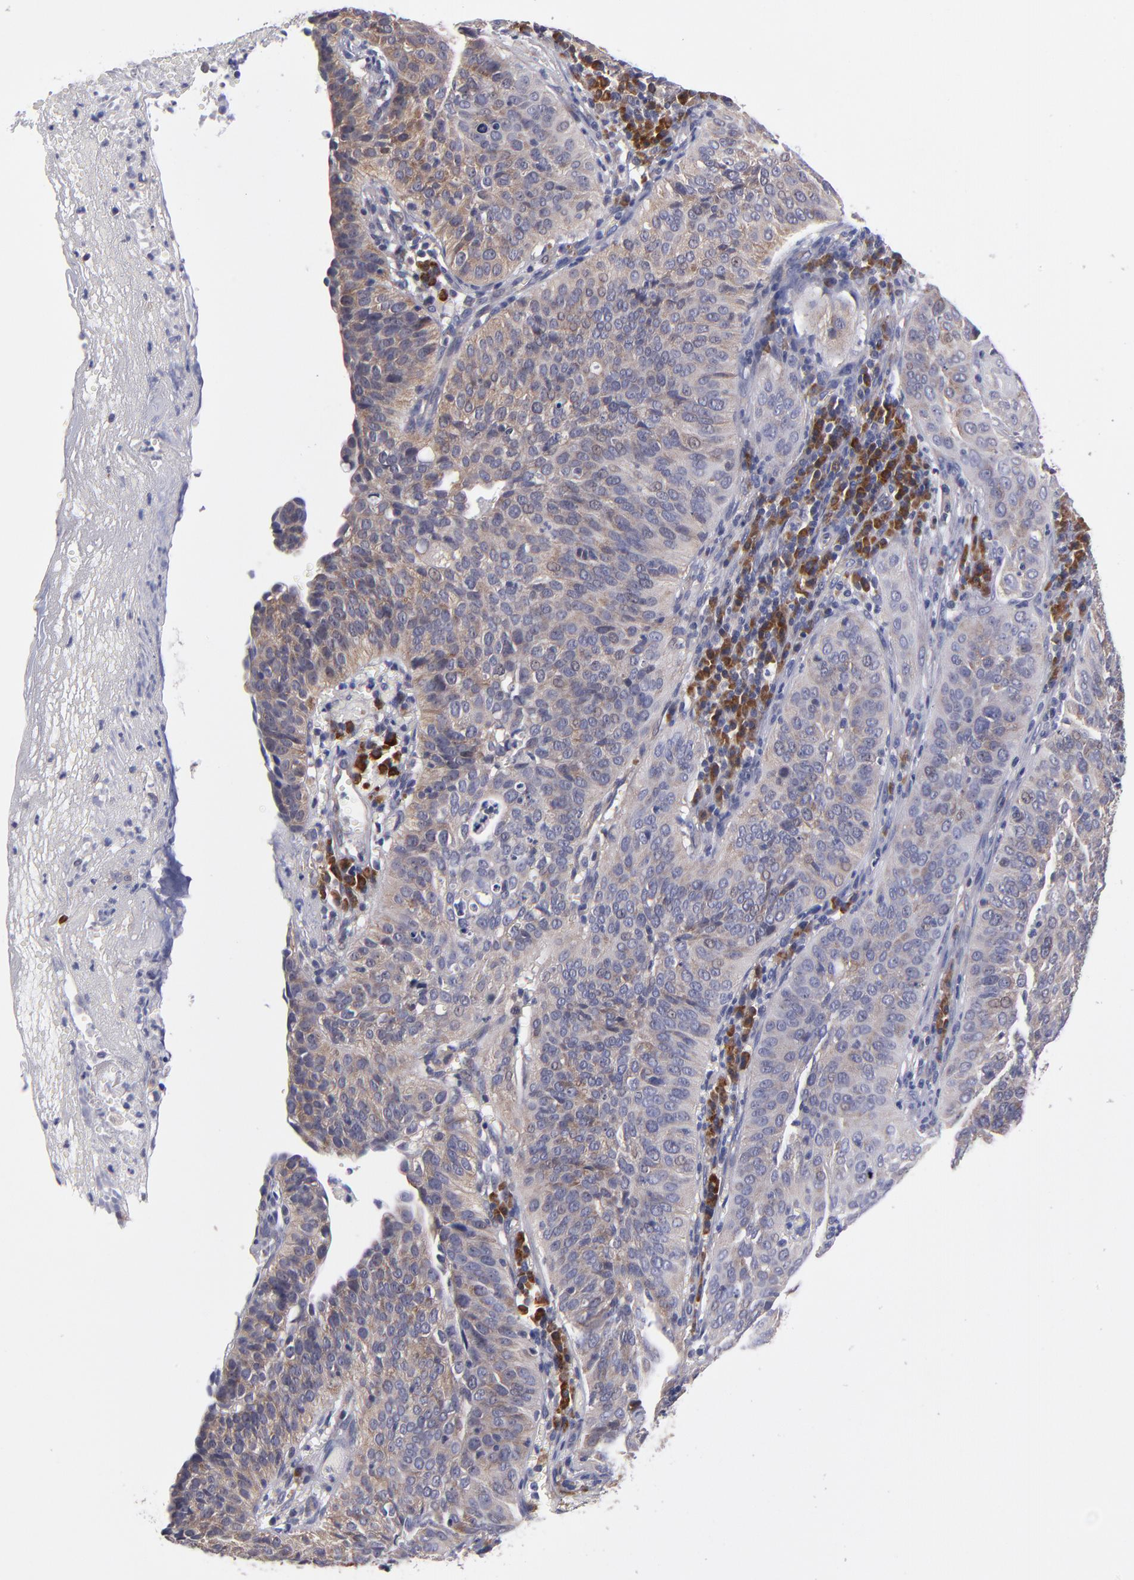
{"staining": {"intensity": "weak", "quantity": "25%-75%", "location": "cytoplasmic/membranous"}, "tissue": "cervical cancer", "cell_type": "Tumor cells", "image_type": "cancer", "snomed": [{"axis": "morphology", "description": "Squamous cell carcinoma, NOS"}, {"axis": "topography", "description": "Cervix"}], "caption": "A histopathology image of human cervical cancer stained for a protein reveals weak cytoplasmic/membranous brown staining in tumor cells.", "gene": "EIF3L", "patient": {"sex": "female", "age": 39}}